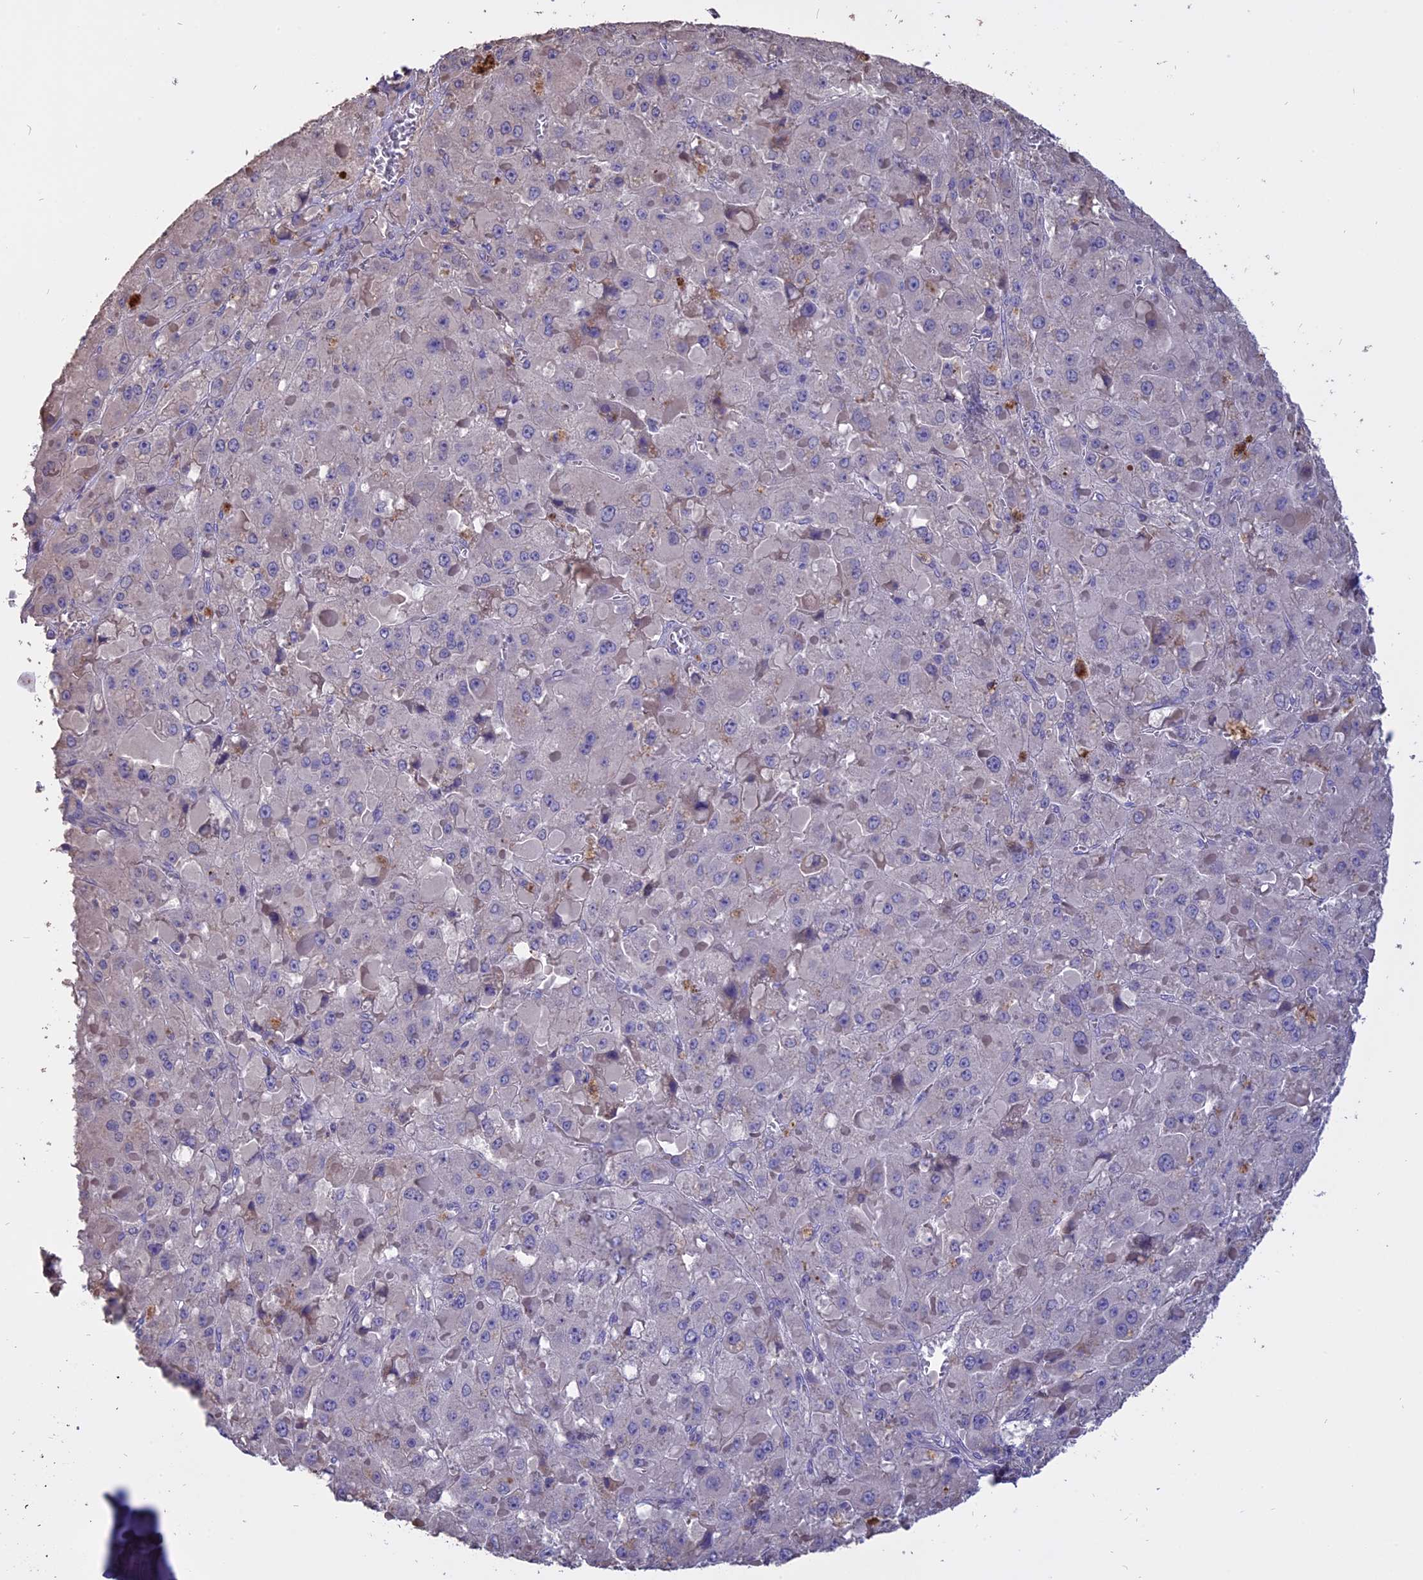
{"staining": {"intensity": "negative", "quantity": "none", "location": "none"}, "tissue": "liver cancer", "cell_type": "Tumor cells", "image_type": "cancer", "snomed": [{"axis": "morphology", "description": "Carcinoma, Hepatocellular, NOS"}, {"axis": "topography", "description": "Liver"}], "caption": "Immunohistochemistry (IHC) photomicrograph of neoplastic tissue: human liver cancer (hepatocellular carcinoma) stained with DAB (3,3'-diaminobenzidine) reveals no significant protein positivity in tumor cells.", "gene": "CARMIL2", "patient": {"sex": "female", "age": 73}}